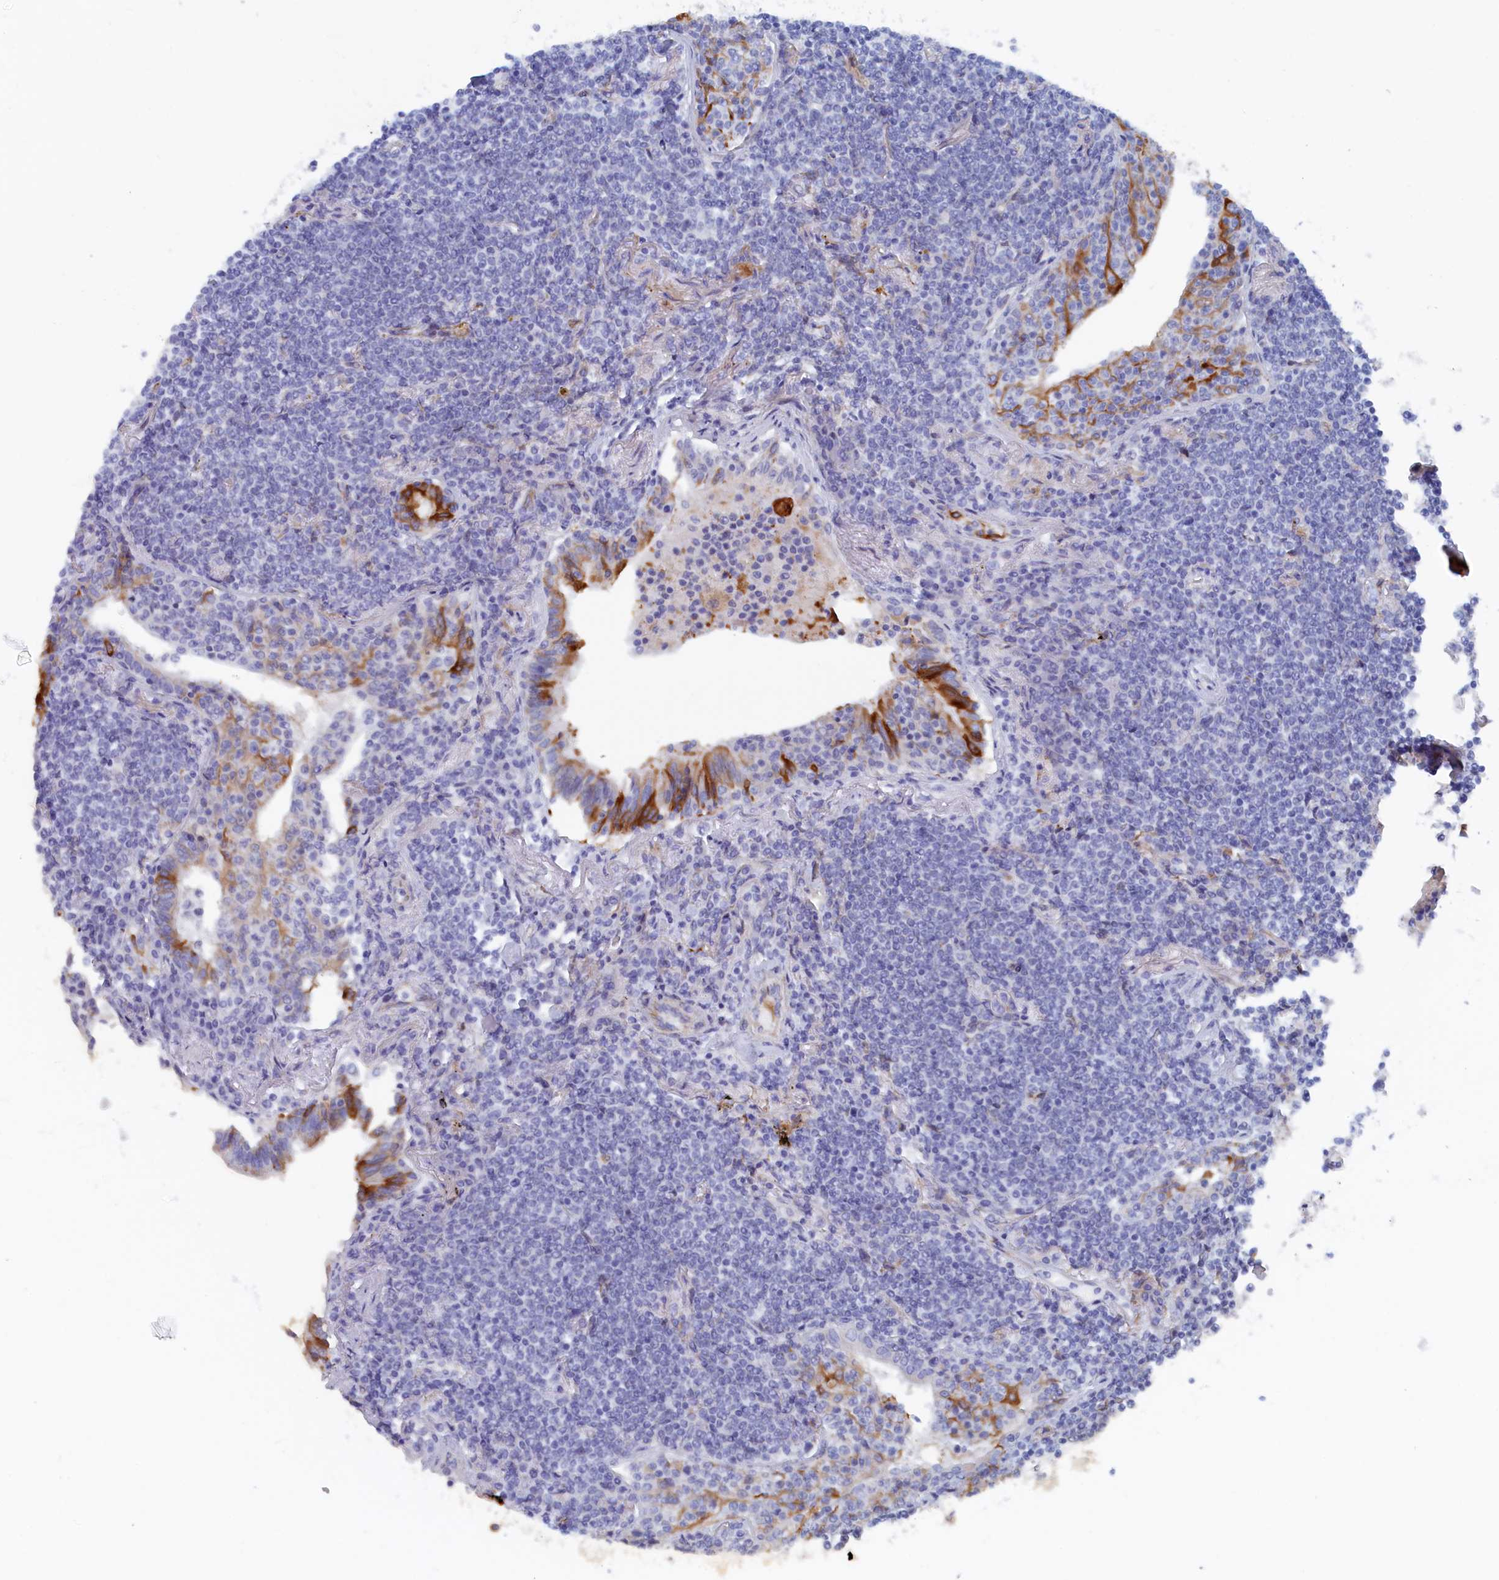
{"staining": {"intensity": "negative", "quantity": "none", "location": "none"}, "tissue": "lymphoma", "cell_type": "Tumor cells", "image_type": "cancer", "snomed": [{"axis": "morphology", "description": "Malignant lymphoma, non-Hodgkin's type, Low grade"}, {"axis": "topography", "description": "Lung"}], "caption": "Protein analysis of lymphoma exhibits no significant positivity in tumor cells.", "gene": "COG7", "patient": {"sex": "female", "age": 71}}